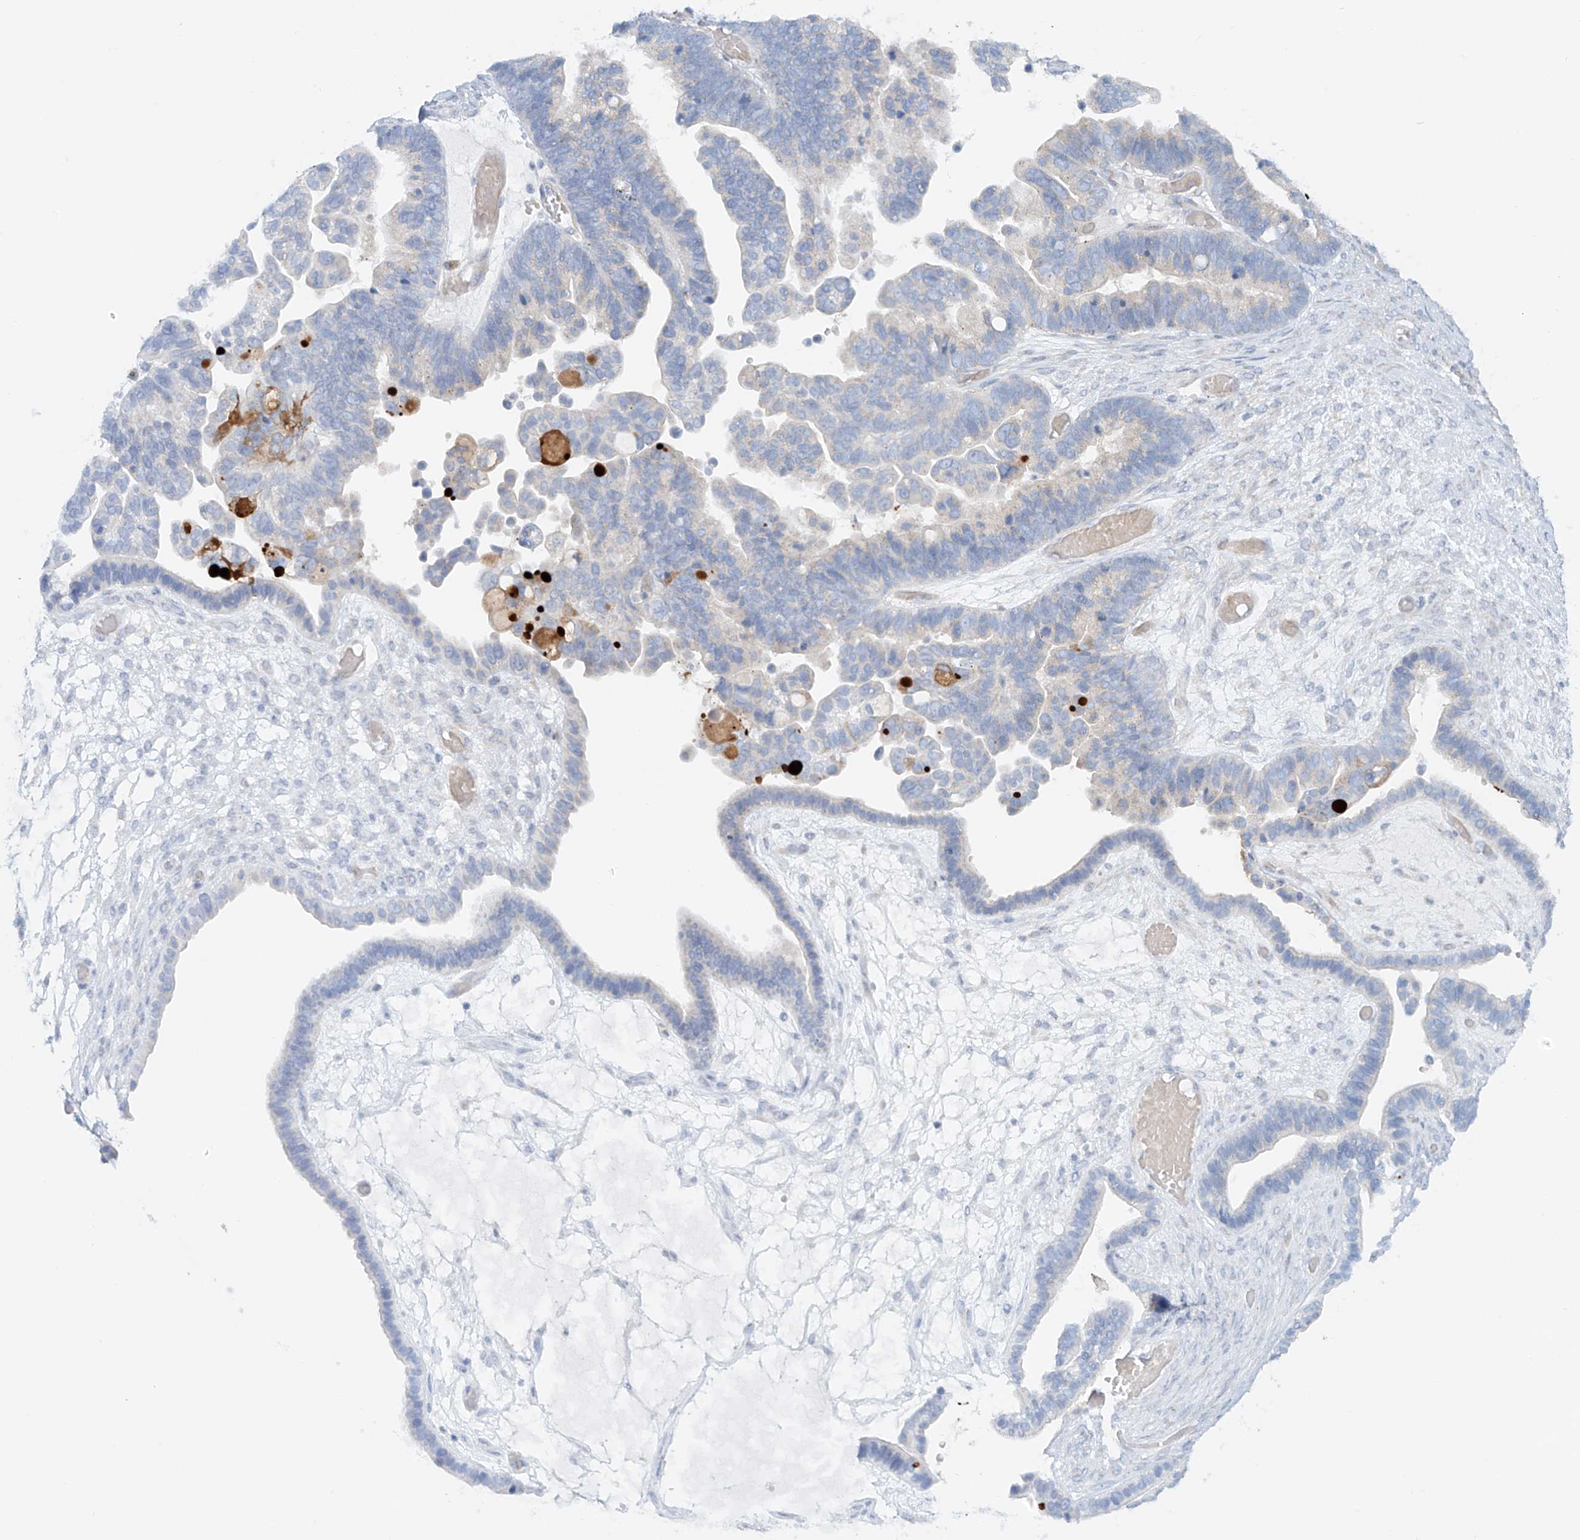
{"staining": {"intensity": "negative", "quantity": "none", "location": "none"}, "tissue": "ovarian cancer", "cell_type": "Tumor cells", "image_type": "cancer", "snomed": [{"axis": "morphology", "description": "Cystadenocarcinoma, serous, NOS"}, {"axis": "topography", "description": "Ovary"}], "caption": "This micrograph is of ovarian cancer stained with IHC to label a protein in brown with the nuclei are counter-stained blue. There is no expression in tumor cells.", "gene": "TJAP1", "patient": {"sex": "female", "age": 56}}